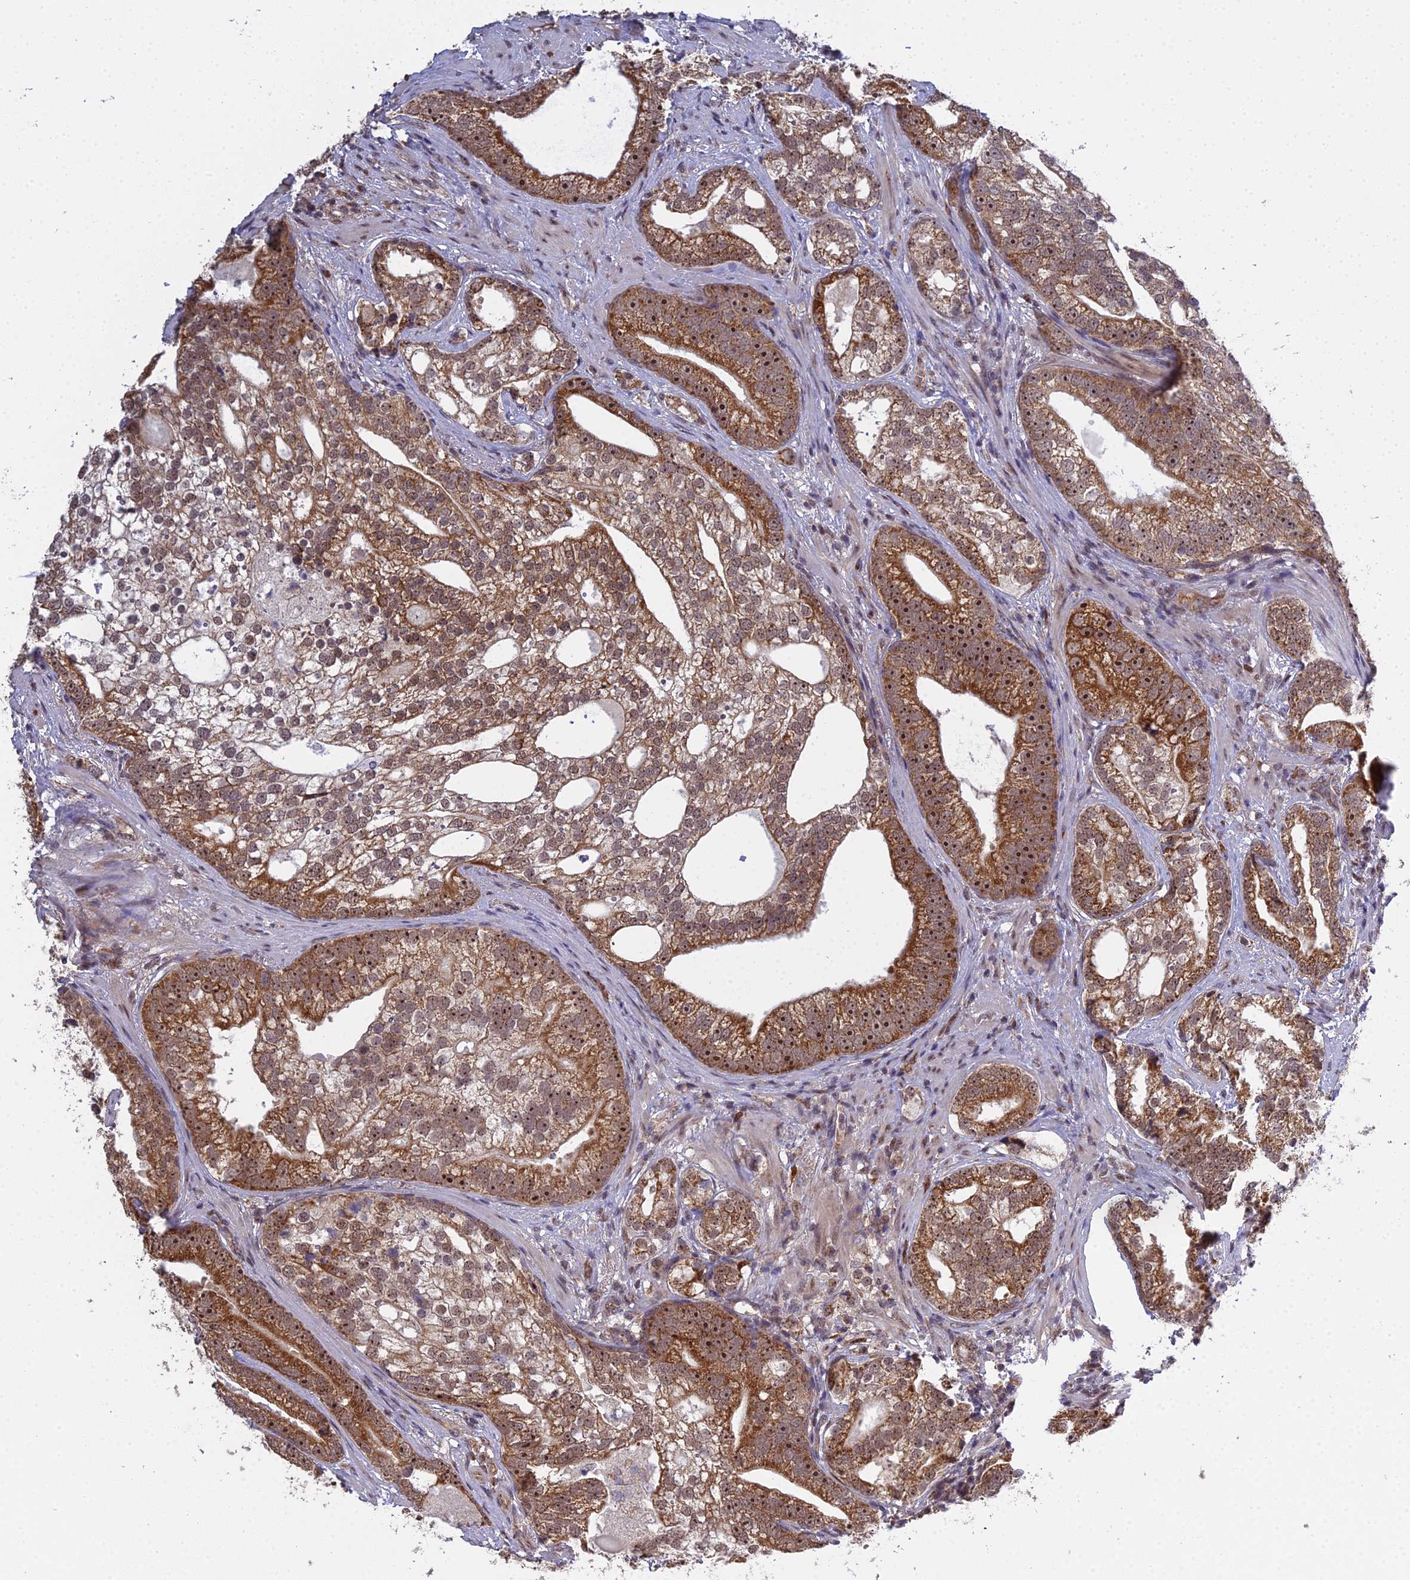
{"staining": {"intensity": "moderate", "quantity": ">75%", "location": "cytoplasmic/membranous,nuclear"}, "tissue": "prostate cancer", "cell_type": "Tumor cells", "image_type": "cancer", "snomed": [{"axis": "morphology", "description": "Adenocarcinoma, High grade"}, {"axis": "topography", "description": "Prostate"}], "caption": "This histopathology image demonstrates prostate cancer stained with immunohistochemistry to label a protein in brown. The cytoplasmic/membranous and nuclear of tumor cells show moderate positivity for the protein. Nuclei are counter-stained blue.", "gene": "MEOX1", "patient": {"sex": "male", "age": 75}}